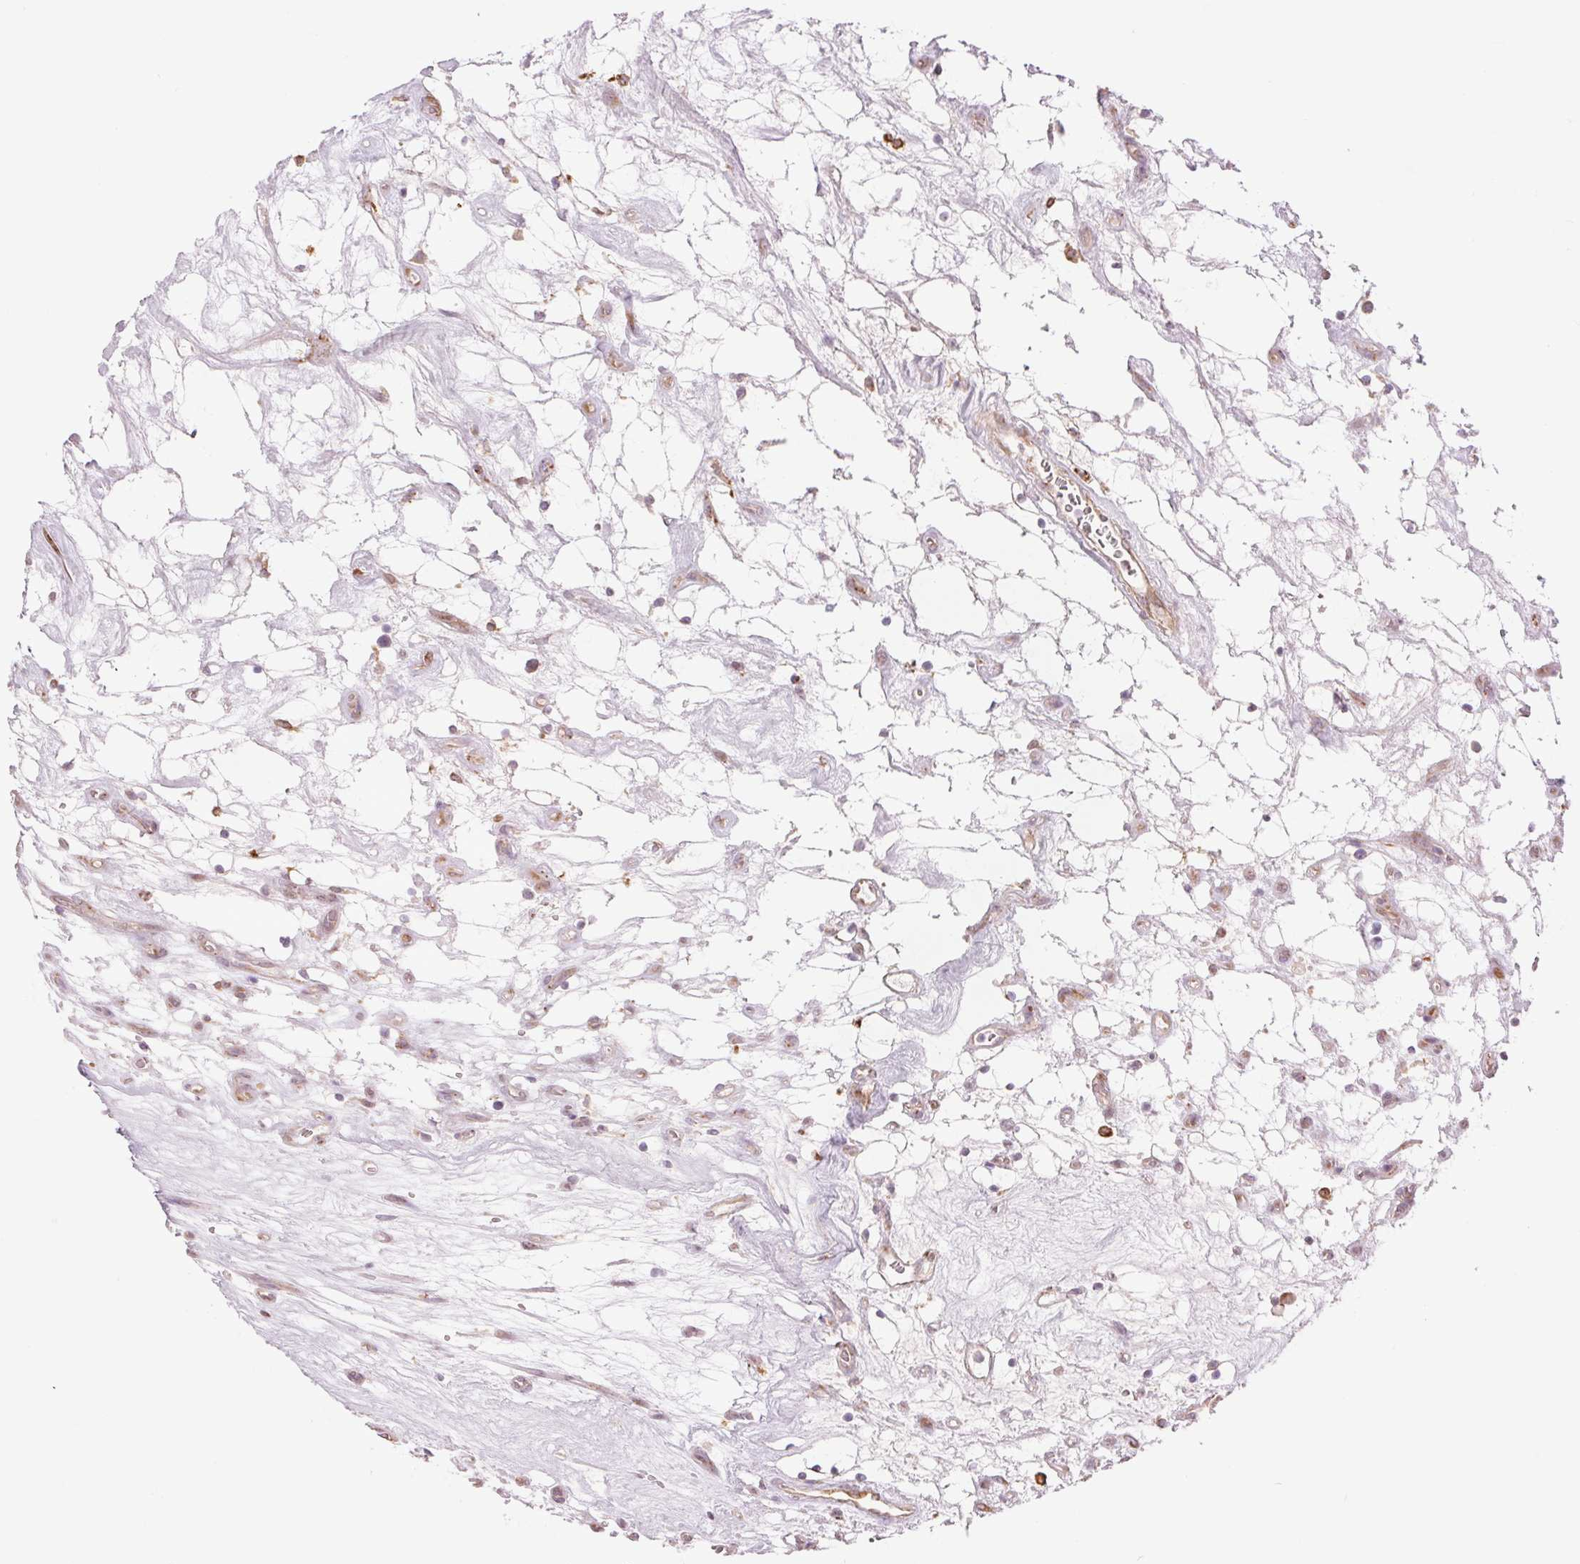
{"staining": {"intensity": "negative", "quantity": "none", "location": "none"}, "tissue": "renal cancer", "cell_type": "Tumor cells", "image_type": "cancer", "snomed": [{"axis": "morphology", "description": "Adenocarcinoma, NOS"}, {"axis": "topography", "description": "Kidney"}], "caption": "Immunohistochemistry of human renal cancer (adenocarcinoma) shows no positivity in tumor cells.", "gene": "METTL17", "patient": {"sex": "female", "age": 69}}